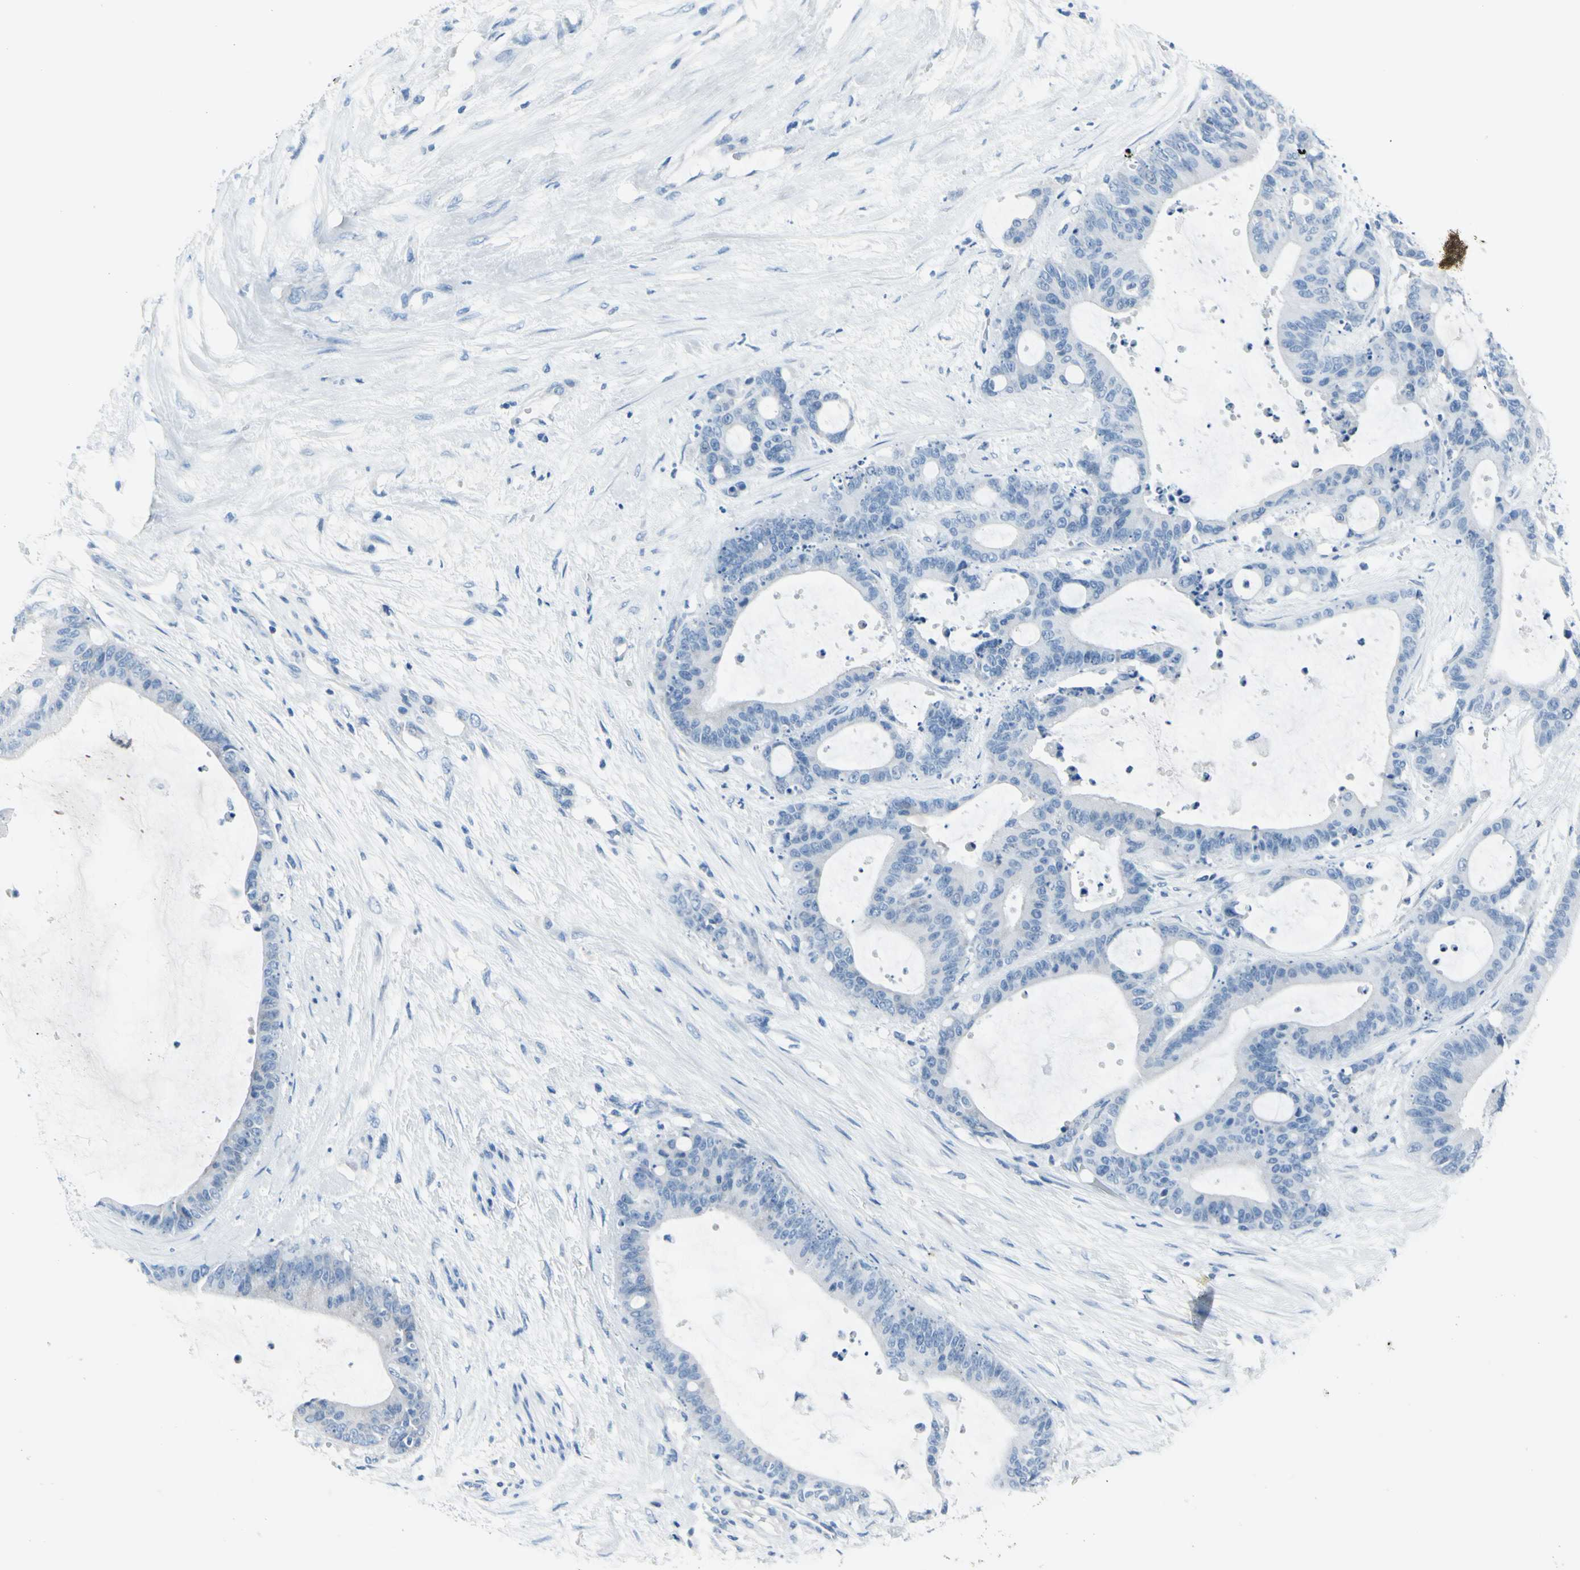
{"staining": {"intensity": "negative", "quantity": "none", "location": "none"}, "tissue": "liver cancer", "cell_type": "Tumor cells", "image_type": "cancer", "snomed": [{"axis": "morphology", "description": "Cholangiocarcinoma"}, {"axis": "topography", "description": "Liver"}], "caption": "Tumor cells are negative for brown protein staining in liver cancer.", "gene": "TPO", "patient": {"sex": "female", "age": 73}}